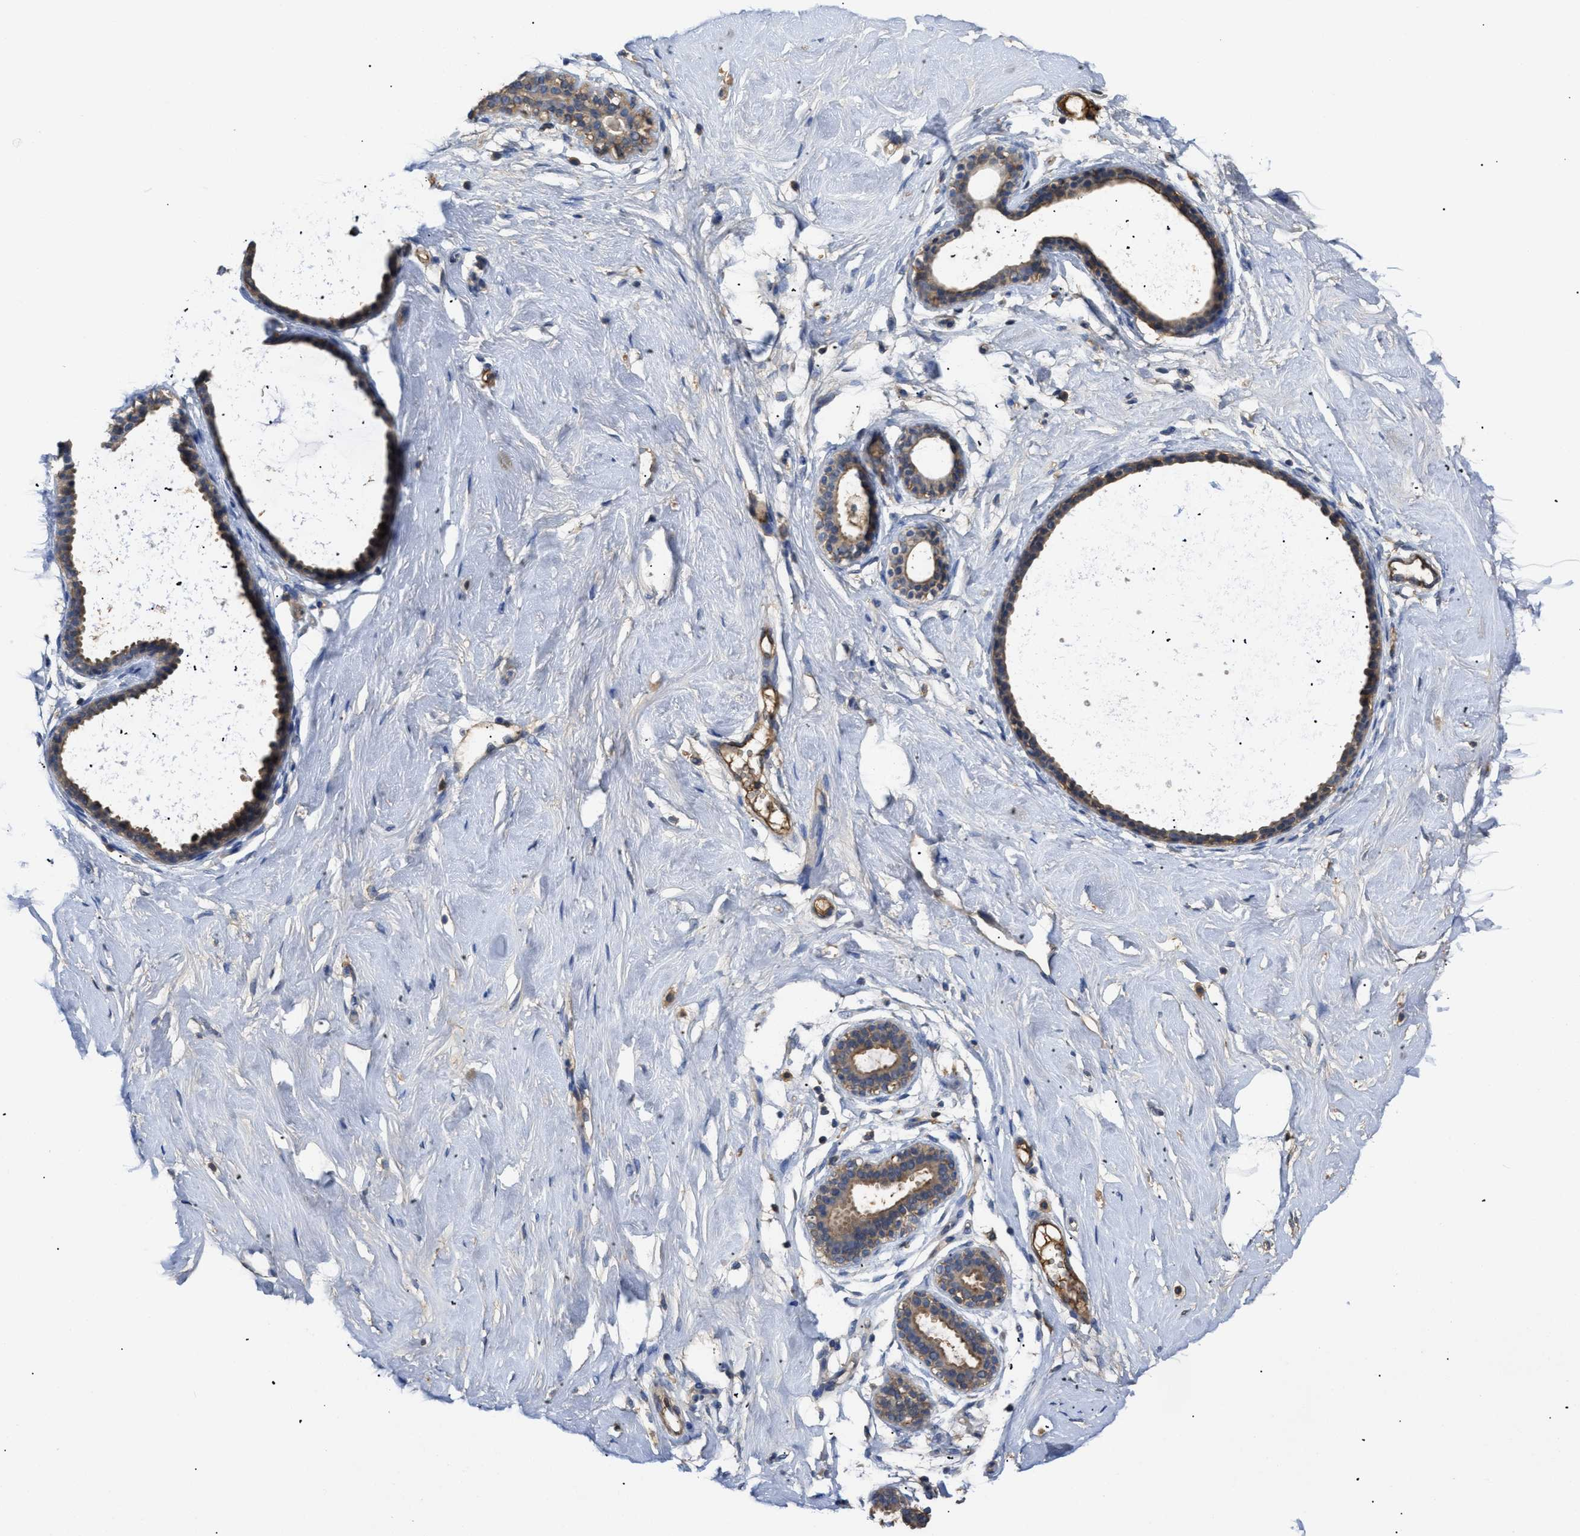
{"staining": {"intensity": "moderate", "quantity": ">75%", "location": "cytoplasmic/membranous"}, "tissue": "breast", "cell_type": "Adipocytes", "image_type": "normal", "snomed": [{"axis": "morphology", "description": "Normal tissue, NOS"}, {"axis": "topography", "description": "Breast"}], "caption": "Immunohistochemical staining of benign human breast shows >75% levels of moderate cytoplasmic/membranous protein staining in about >75% of adipocytes.", "gene": "ANXA4", "patient": {"sex": "female", "age": 23}}